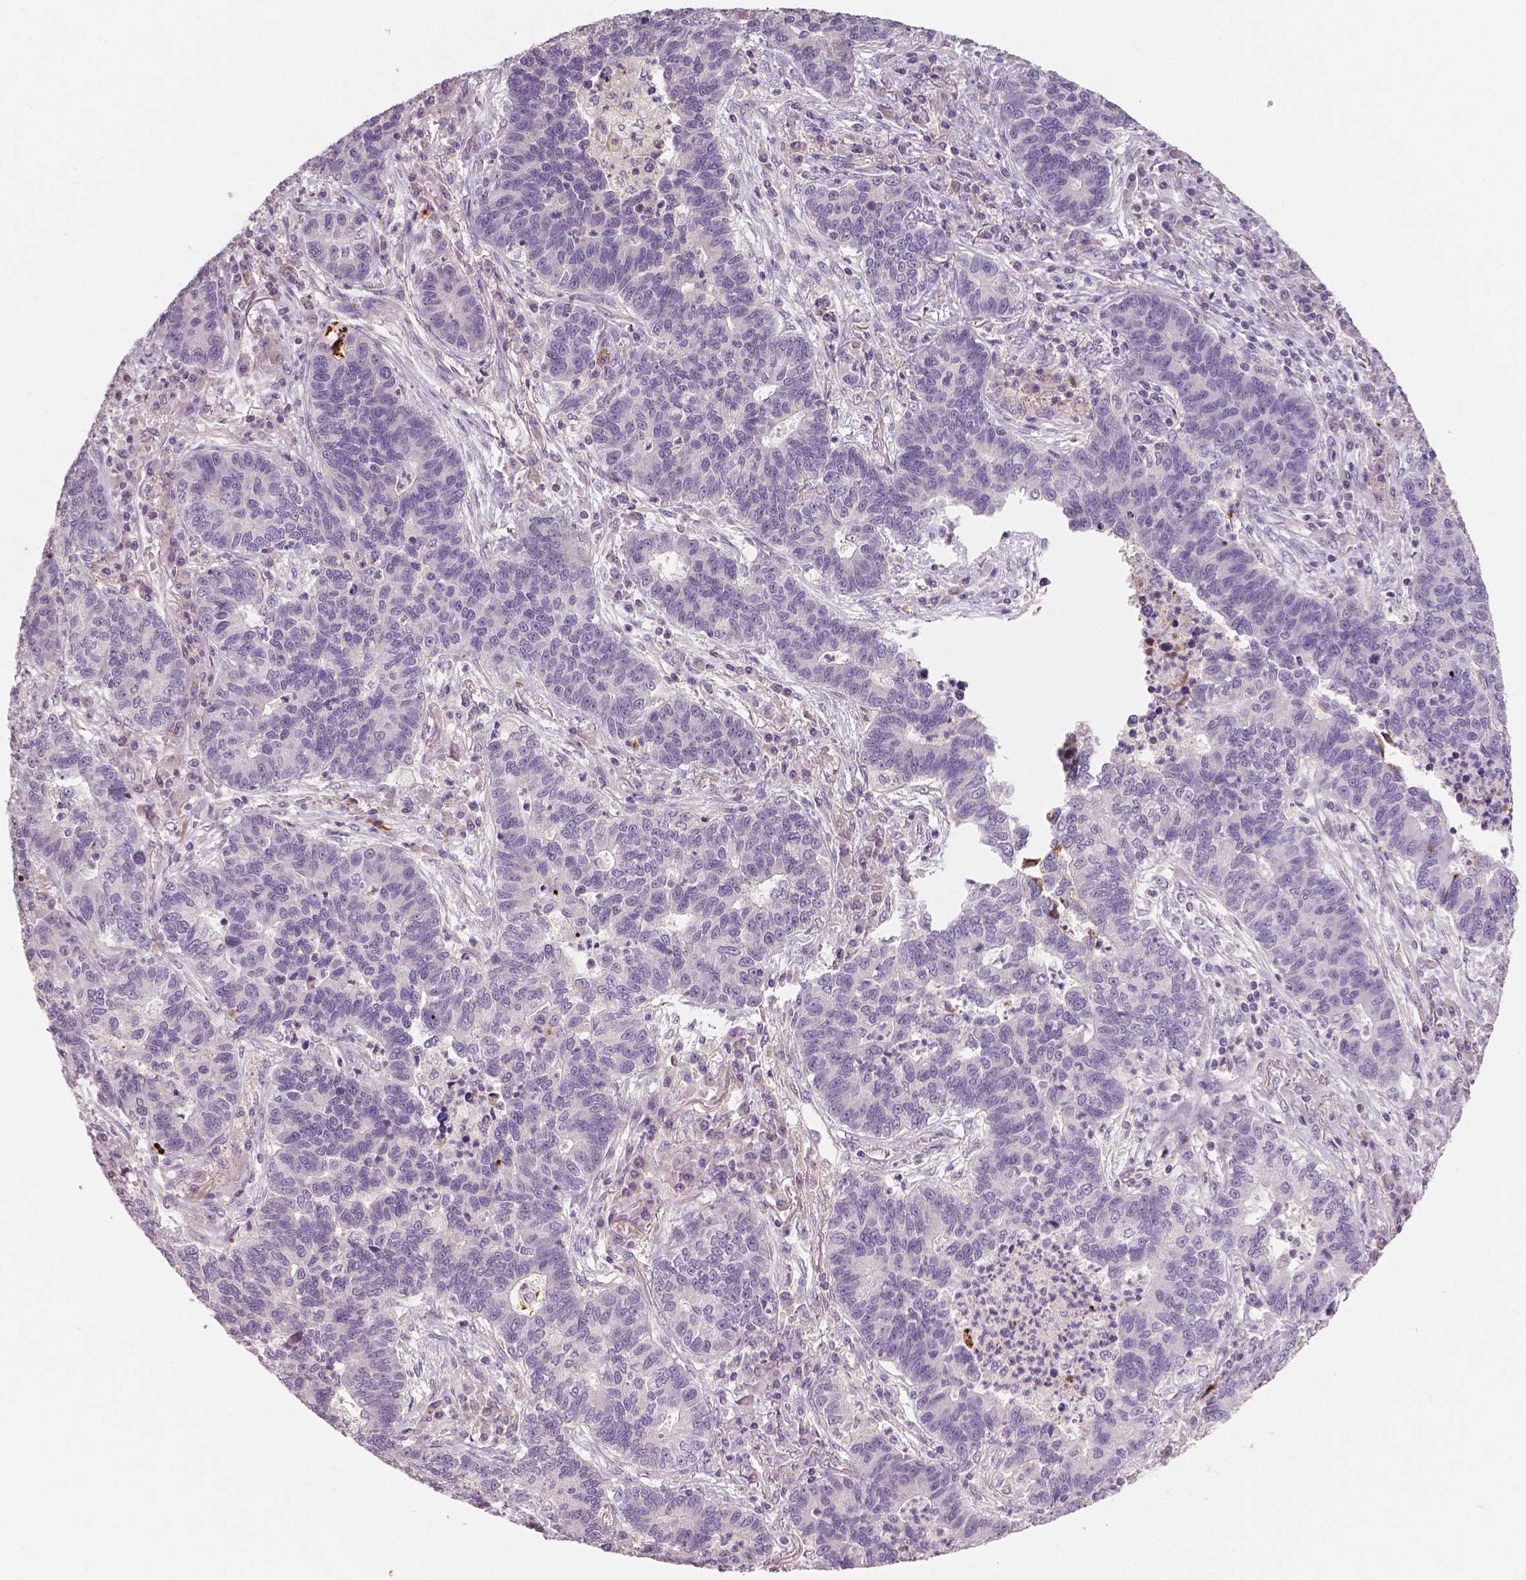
{"staining": {"intensity": "negative", "quantity": "none", "location": "none"}, "tissue": "lung cancer", "cell_type": "Tumor cells", "image_type": "cancer", "snomed": [{"axis": "morphology", "description": "Adenocarcinoma, NOS"}, {"axis": "topography", "description": "Lung"}], "caption": "IHC photomicrograph of neoplastic tissue: human lung adenocarcinoma stained with DAB reveals no significant protein positivity in tumor cells.", "gene": "APOA4", "patient": {"sex": "female", "age": 57}}